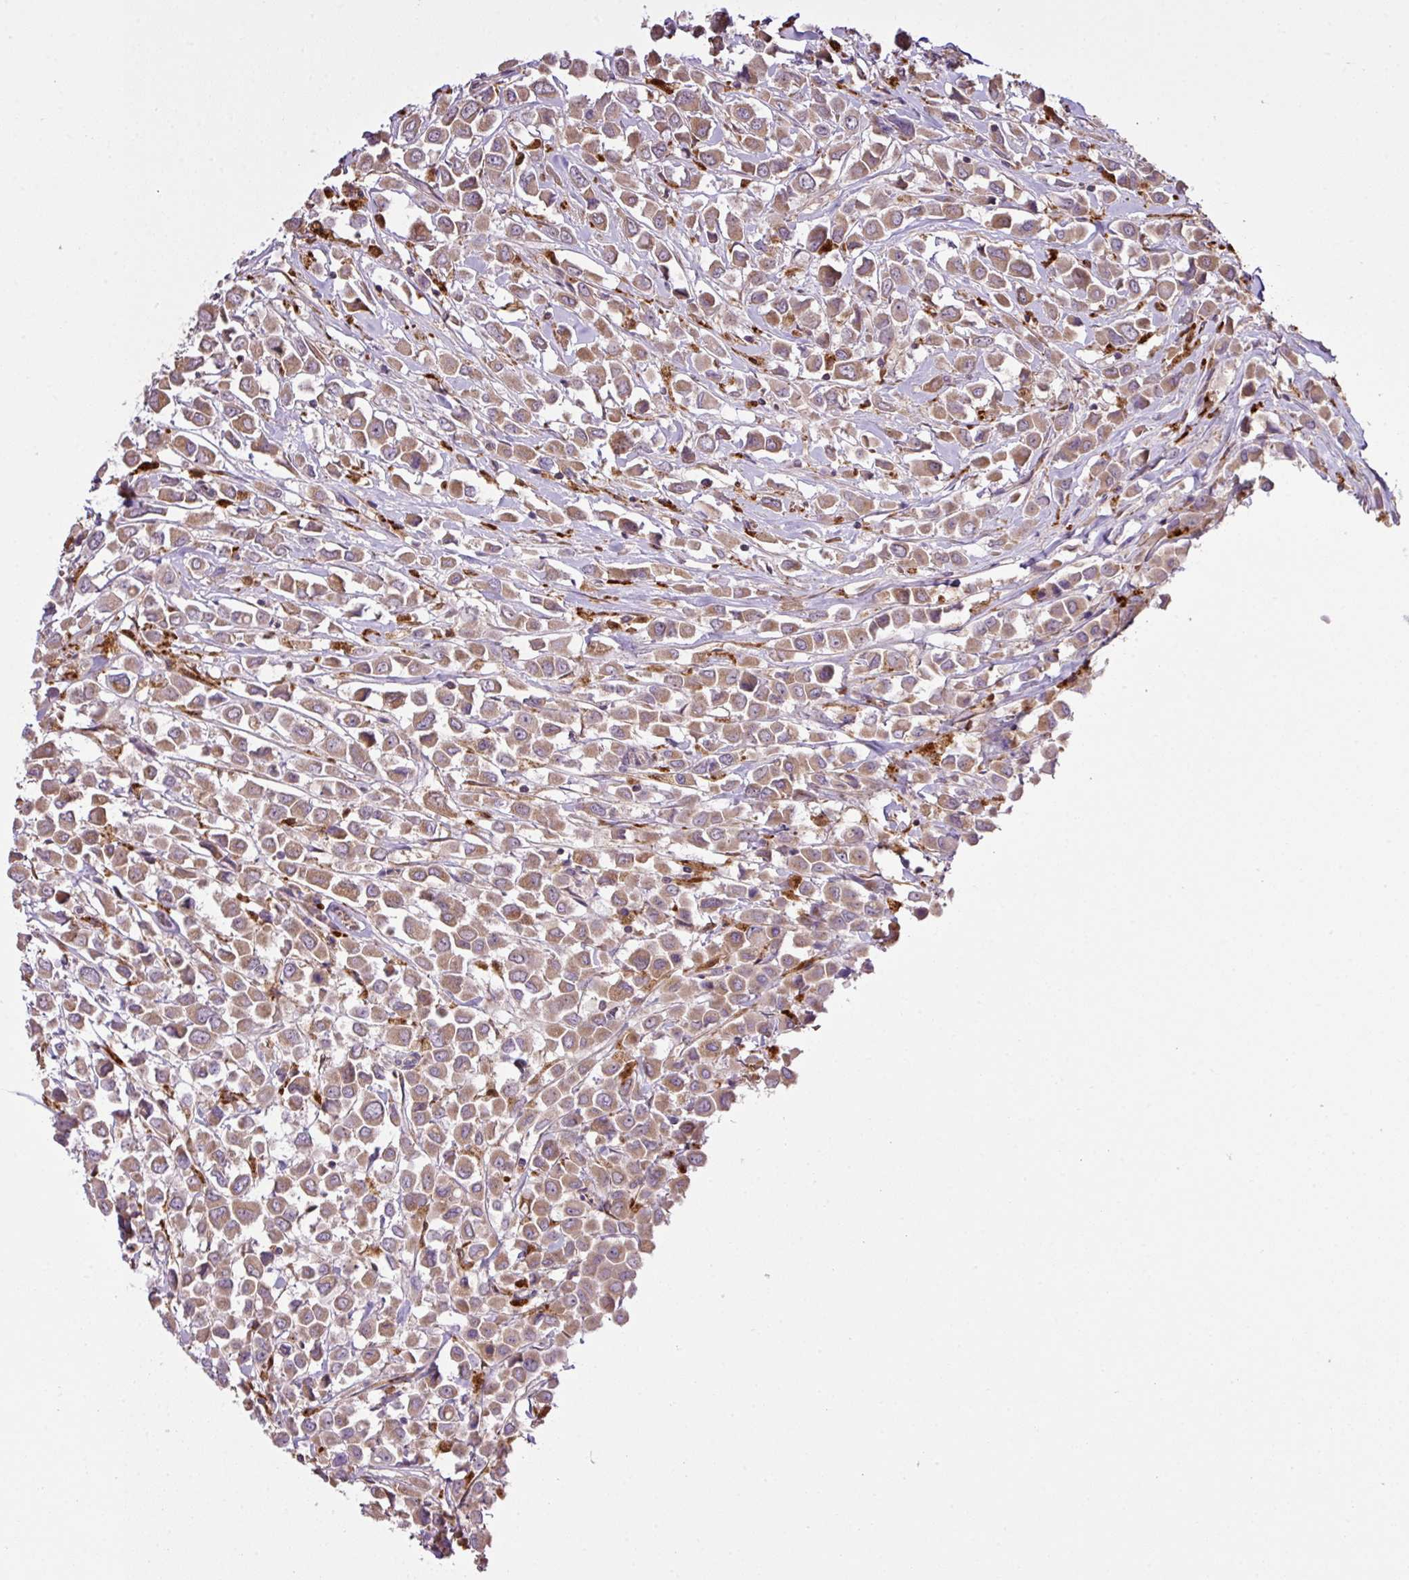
{"staining": {"intensity": "moderate", "quantity": ">75%", "location": "cytoplasmic/membranous"}, "tissue": "breast cancer", "cell_type": "Tumor cells", "image_type": "cancer", "snomed": [{"axis": "morphology", "description": "Duct carcinoma"}, {"axis": "topography", "description": "Breast"}], "caption": "Protein staining of invasive ductal carcinoma (breast) tissue shows moderate cytoplasmic/membranous staining in about >75% of tumor cells.", "gene": "SMCO4", "patient": {"sex": "female", "age": 61}}